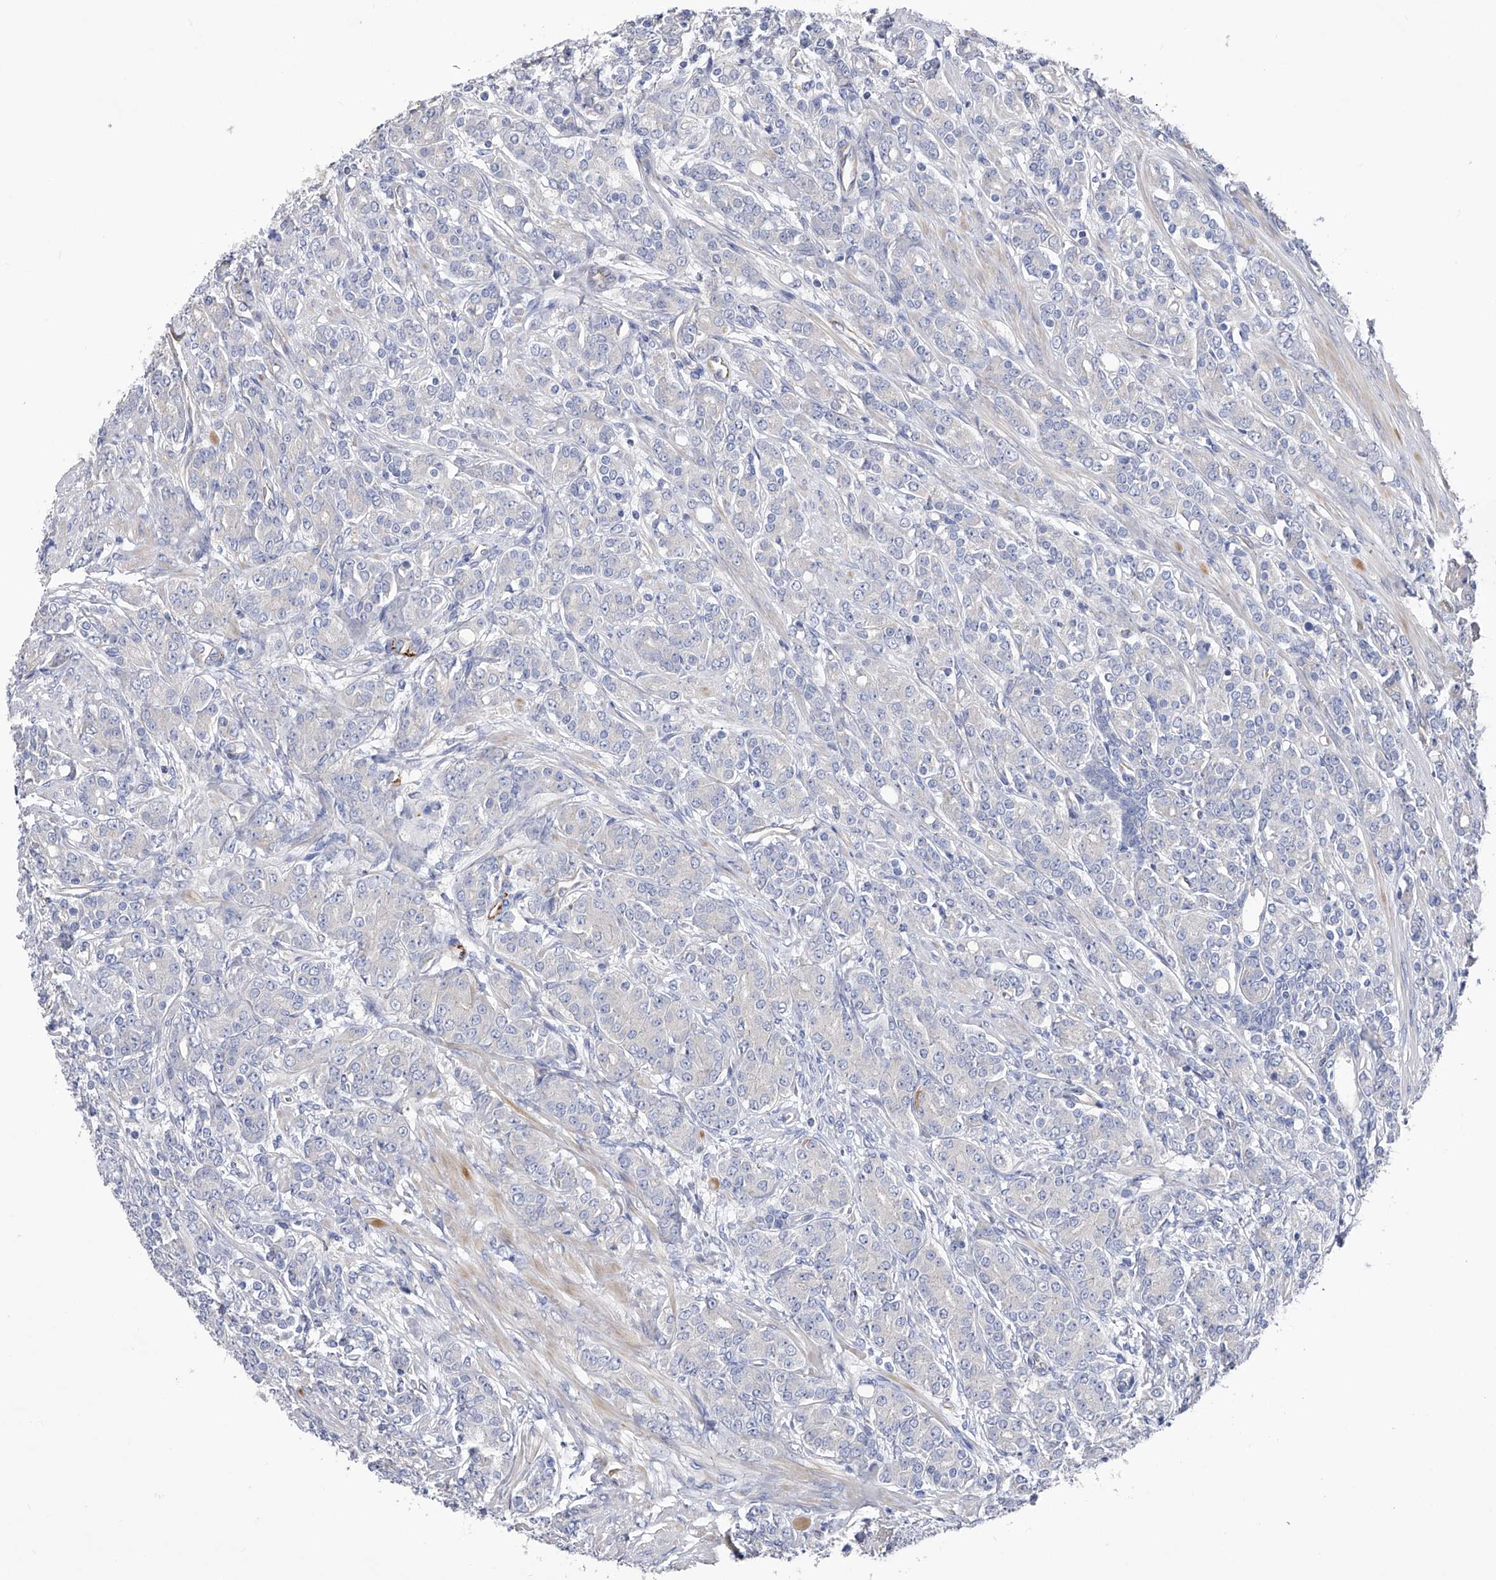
{"staining": {"intensity": "negative", "quantity": "none", "location": "none"}, "tissue": "prostate cancer", "cell_type": "Tumor cells", "image_type": "cancer", "snomed": [{"axis": "morphology", "description": "Adenocarcinoma, High grade"}, {"axis": "topography", "description": "Prostate"}], "caption": "Image shows no significant protein expression in tumor cells of prostate cancer.", "gene": "RWDD2A", "patient": {"sex": "male", "age": 62}}